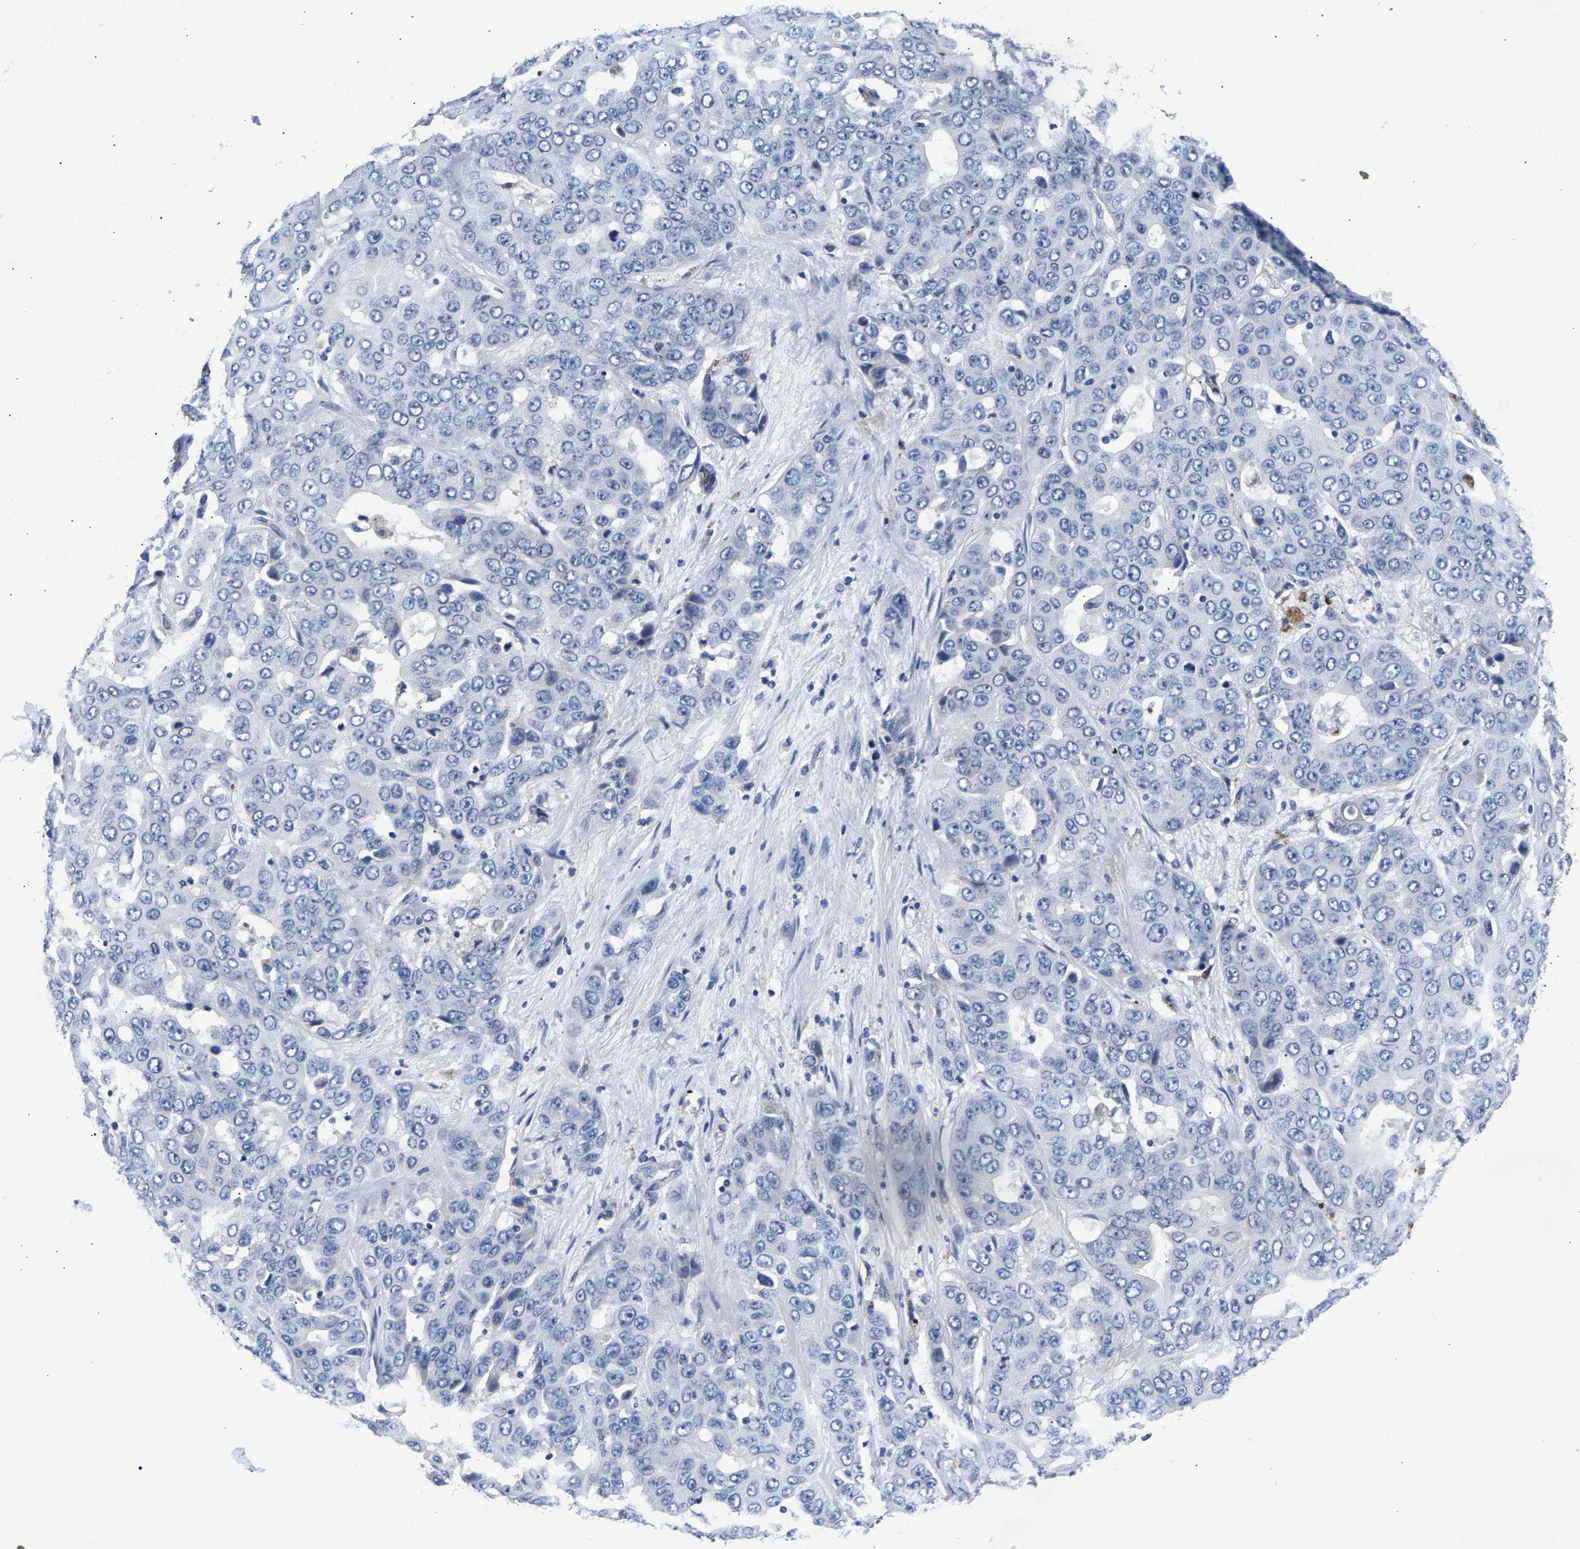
{"staining": {"intensity": "negative", "quantity": "none", "location": "none"}, "tissue": "liver cancer", "cell_type": "Tumor cells", "image_type": "cancer", "snomed": [{"axis": "morphology", "description": "Cholangiocarcinoma"}, {"axis": "topography", "description": "Liver"}], "caption": "A high-resolution histopathology image shows immunohistochemistry staining of liver cholangiocarcinoma, which exhibits no significant staining in tumor cells.", "gene": "P2RY4", "patient": {"sex": "female", "age": 52}}